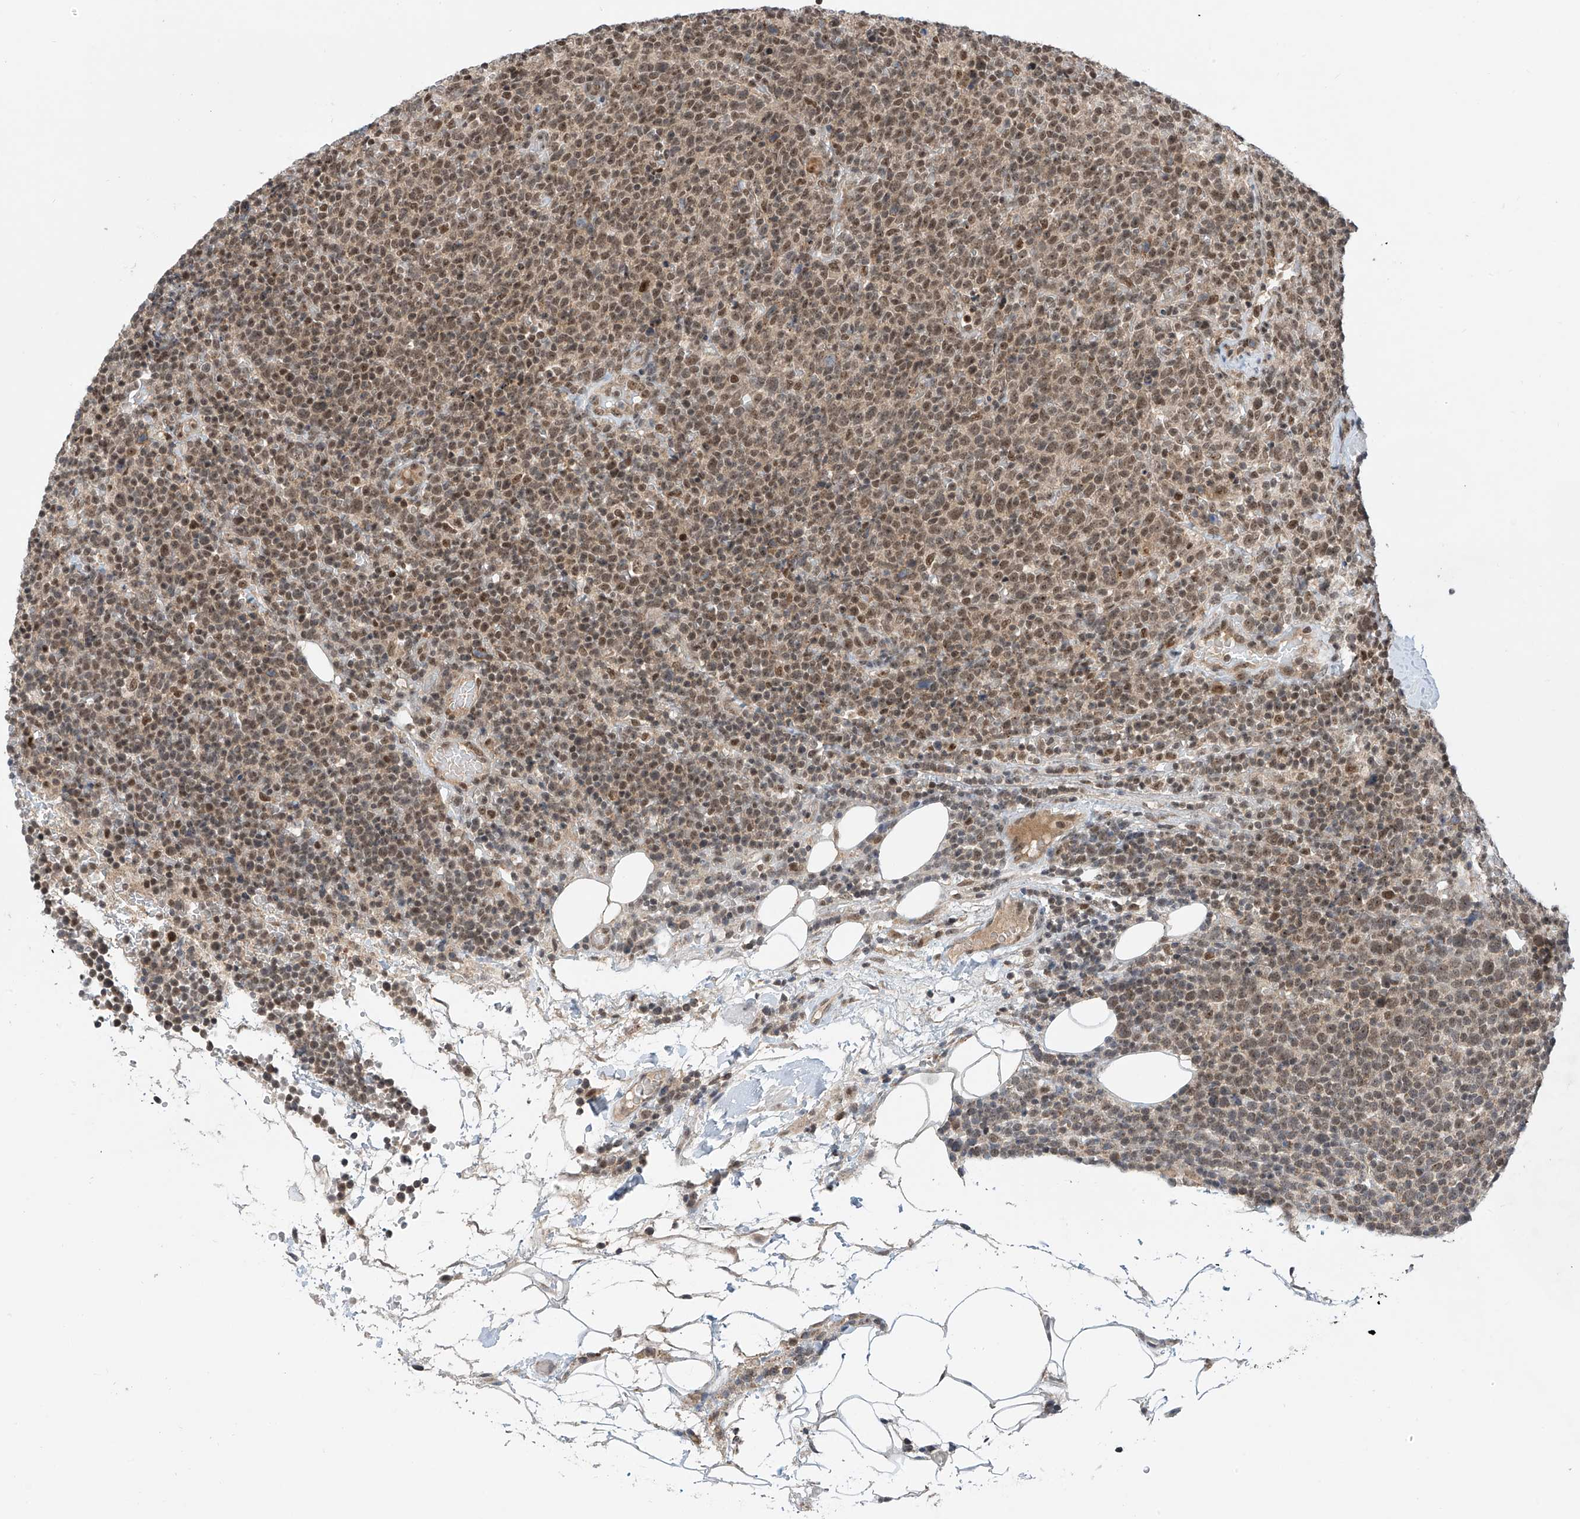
{"staining": {"intensity": "moderate", "quantity": ">75%", "location": "nuclear"}, "tissue": "lymphoma", "cell_type": "Tumor cells", "image_type": "cancer", "snomed": [{"axis": "morphology", "description": "Malignant lymphoma, non-Hodgkin's type, High grade"}, {"axis": "topography", "description": "Lymph node"}], "caption": "Moderate nuclear positivity for a protein is appreciated in approximately >75% of tumor cells of high-grade malignant lymphoma, non-Hodgkin's type using immunohistochemistry (IHC).", "gene": "RPAIN", "patient": {"sex": "male", "age": 61}}